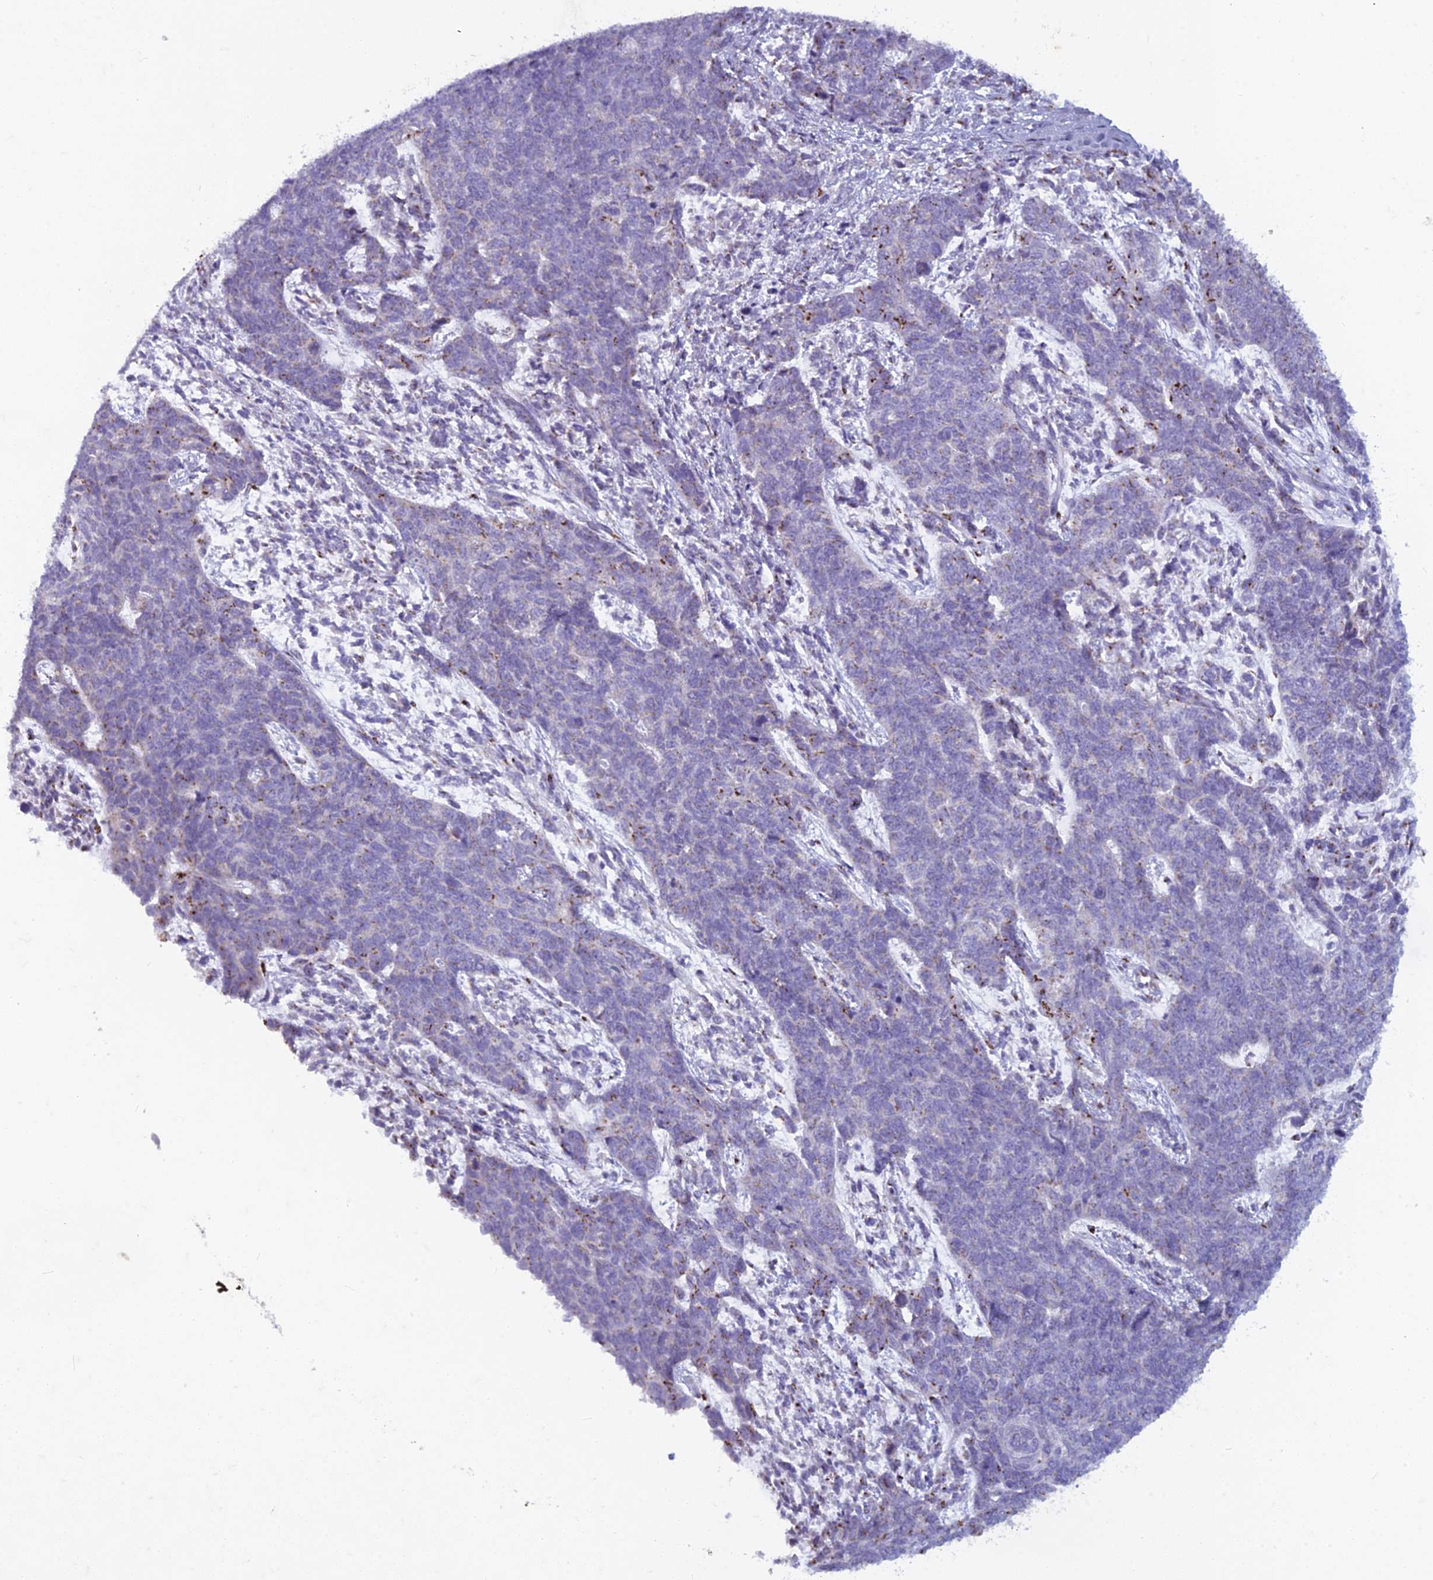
{"staining": {"intensity": "strong", "quantity": "<25%", "location": "cytoplasmic/membranous"}, "tissue": "cervical cancer", "cell_type": "Tumor cells", "image_type": "cancer", "snomed": [{"axis": "morphology", "description": "Squamous cell carcinoma, NOS"}, {"axis": "topography", "description": "Cervix"}], "caption": "Cervical cancer was stained to show a protein in brown. There is medium levels of strong cytoplasmic/membranous positivity in about <25% of tumor cells.", "gene": "FAM3C", "patient": {"sex": "female", "age": 63}}